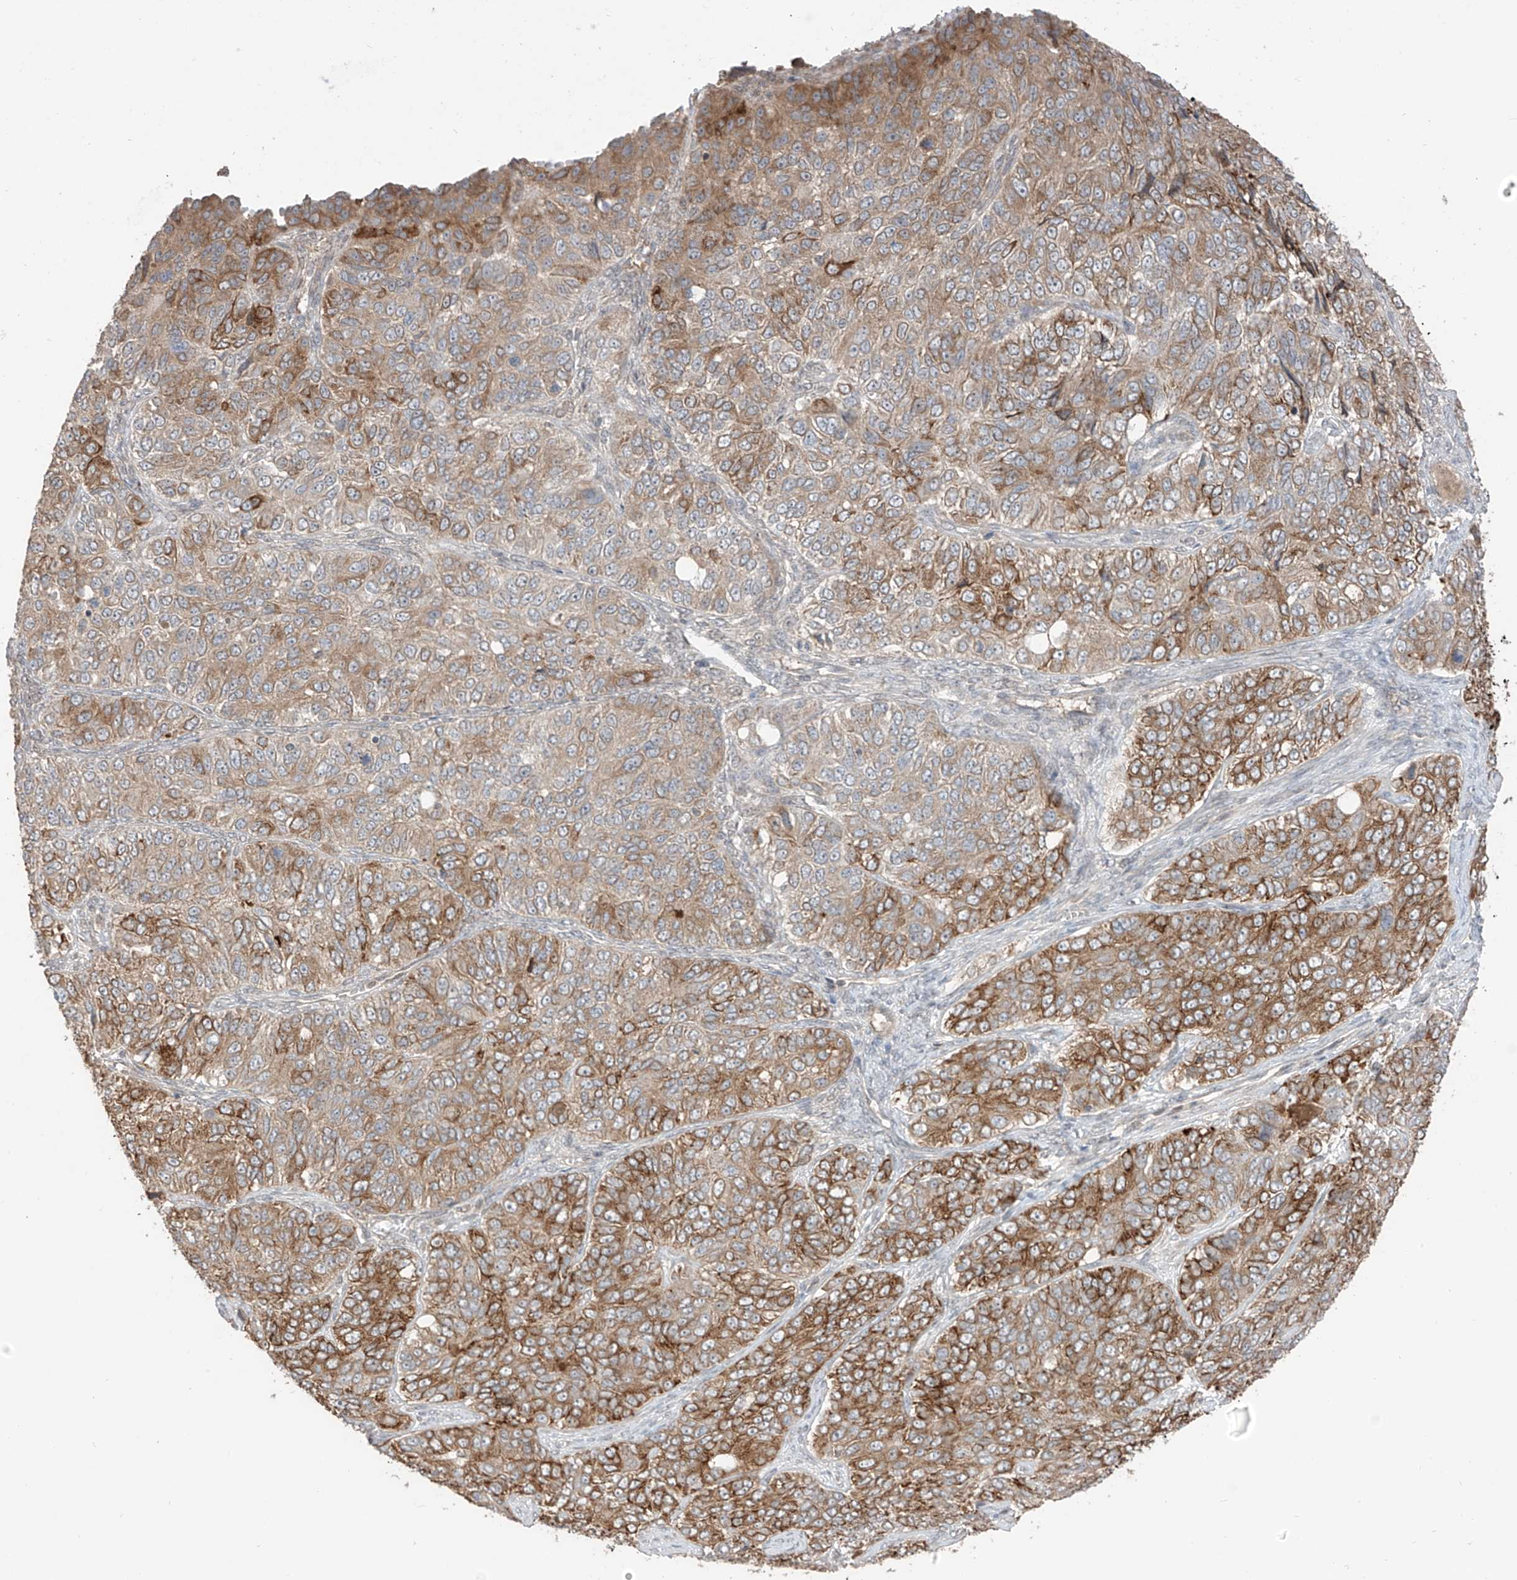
{"staining": {"intensity": "moderate", "quantity": ">75%", "location": "cytoplasmic/membranous"}, "tissue": "ovarian cancer", "cell_type": "Tumor cells", "image_type": "cancer", "snomed": [{"axis": "morphology", "description": "Carcinoma, endometroid"}, {"axis": "topography", "description": "Ovary"}], "caption": "The image exhibits staining of ovarian cancer (endometroid carcinoma), revealing moderate cytoplasmic/membranous protein positivity (brown color) within tumor cells.", "gene": "COLGALT2", "patient": {"sex": "female", "age": 51}}